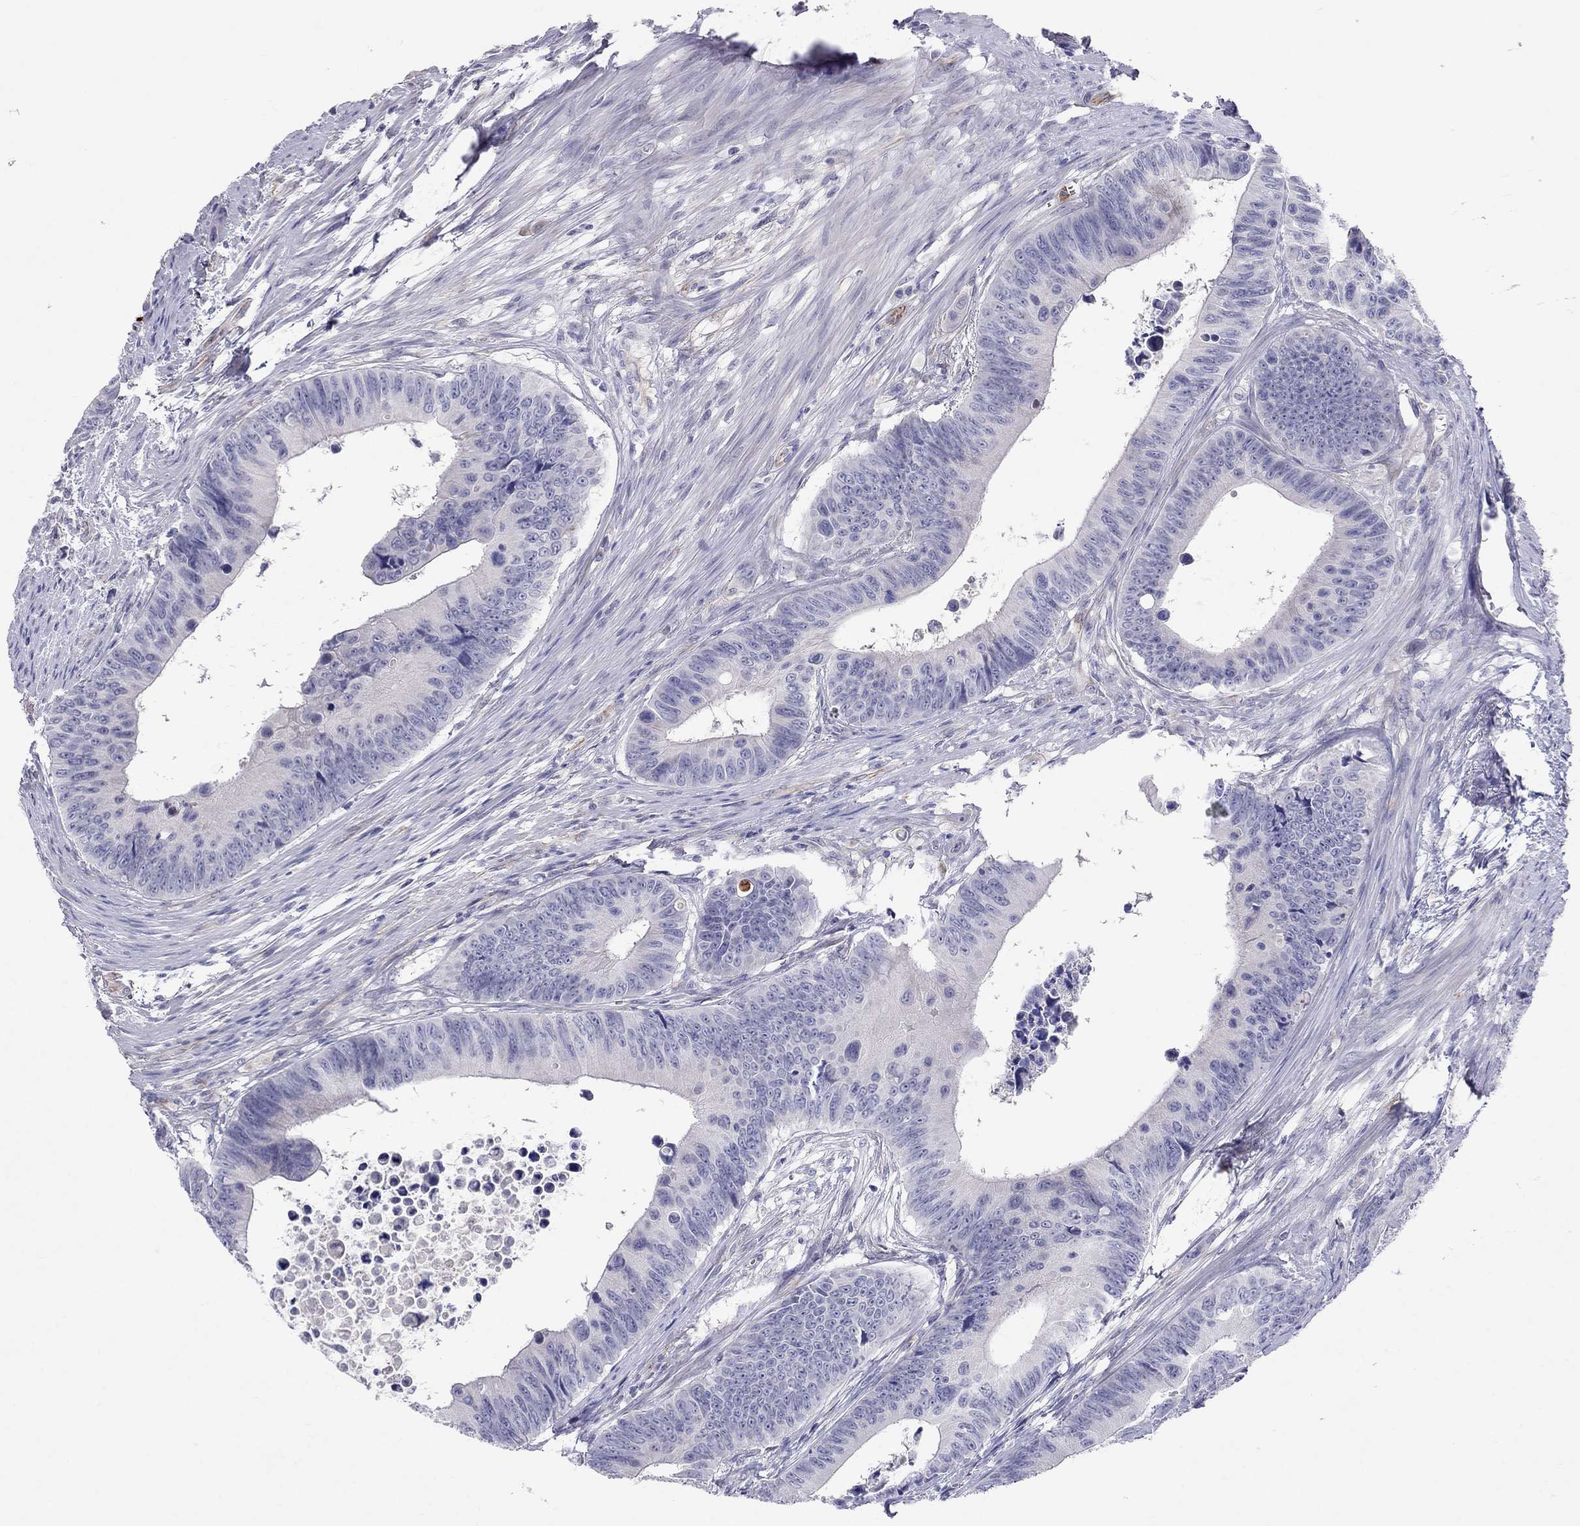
{"staining": {"intensity": "negative", "quantity": "none", "location": "none"}, "tissue": "colorectal cancer", "cell_type": "Tumor cells", "image_type": "cancer", "snomed": [{"axis": "morphology", "description": "Adenocarcinoma, NOS"}, {"axis": "topography", "description": "Colon"}], "caption": "An immunohistochemistry histopathology image of colorectal cancer is shown. There is no staining in tumor cells of colorectal cancer.", "gene": "SPINT4", "patient": {"sex": "female", "age": 87}}